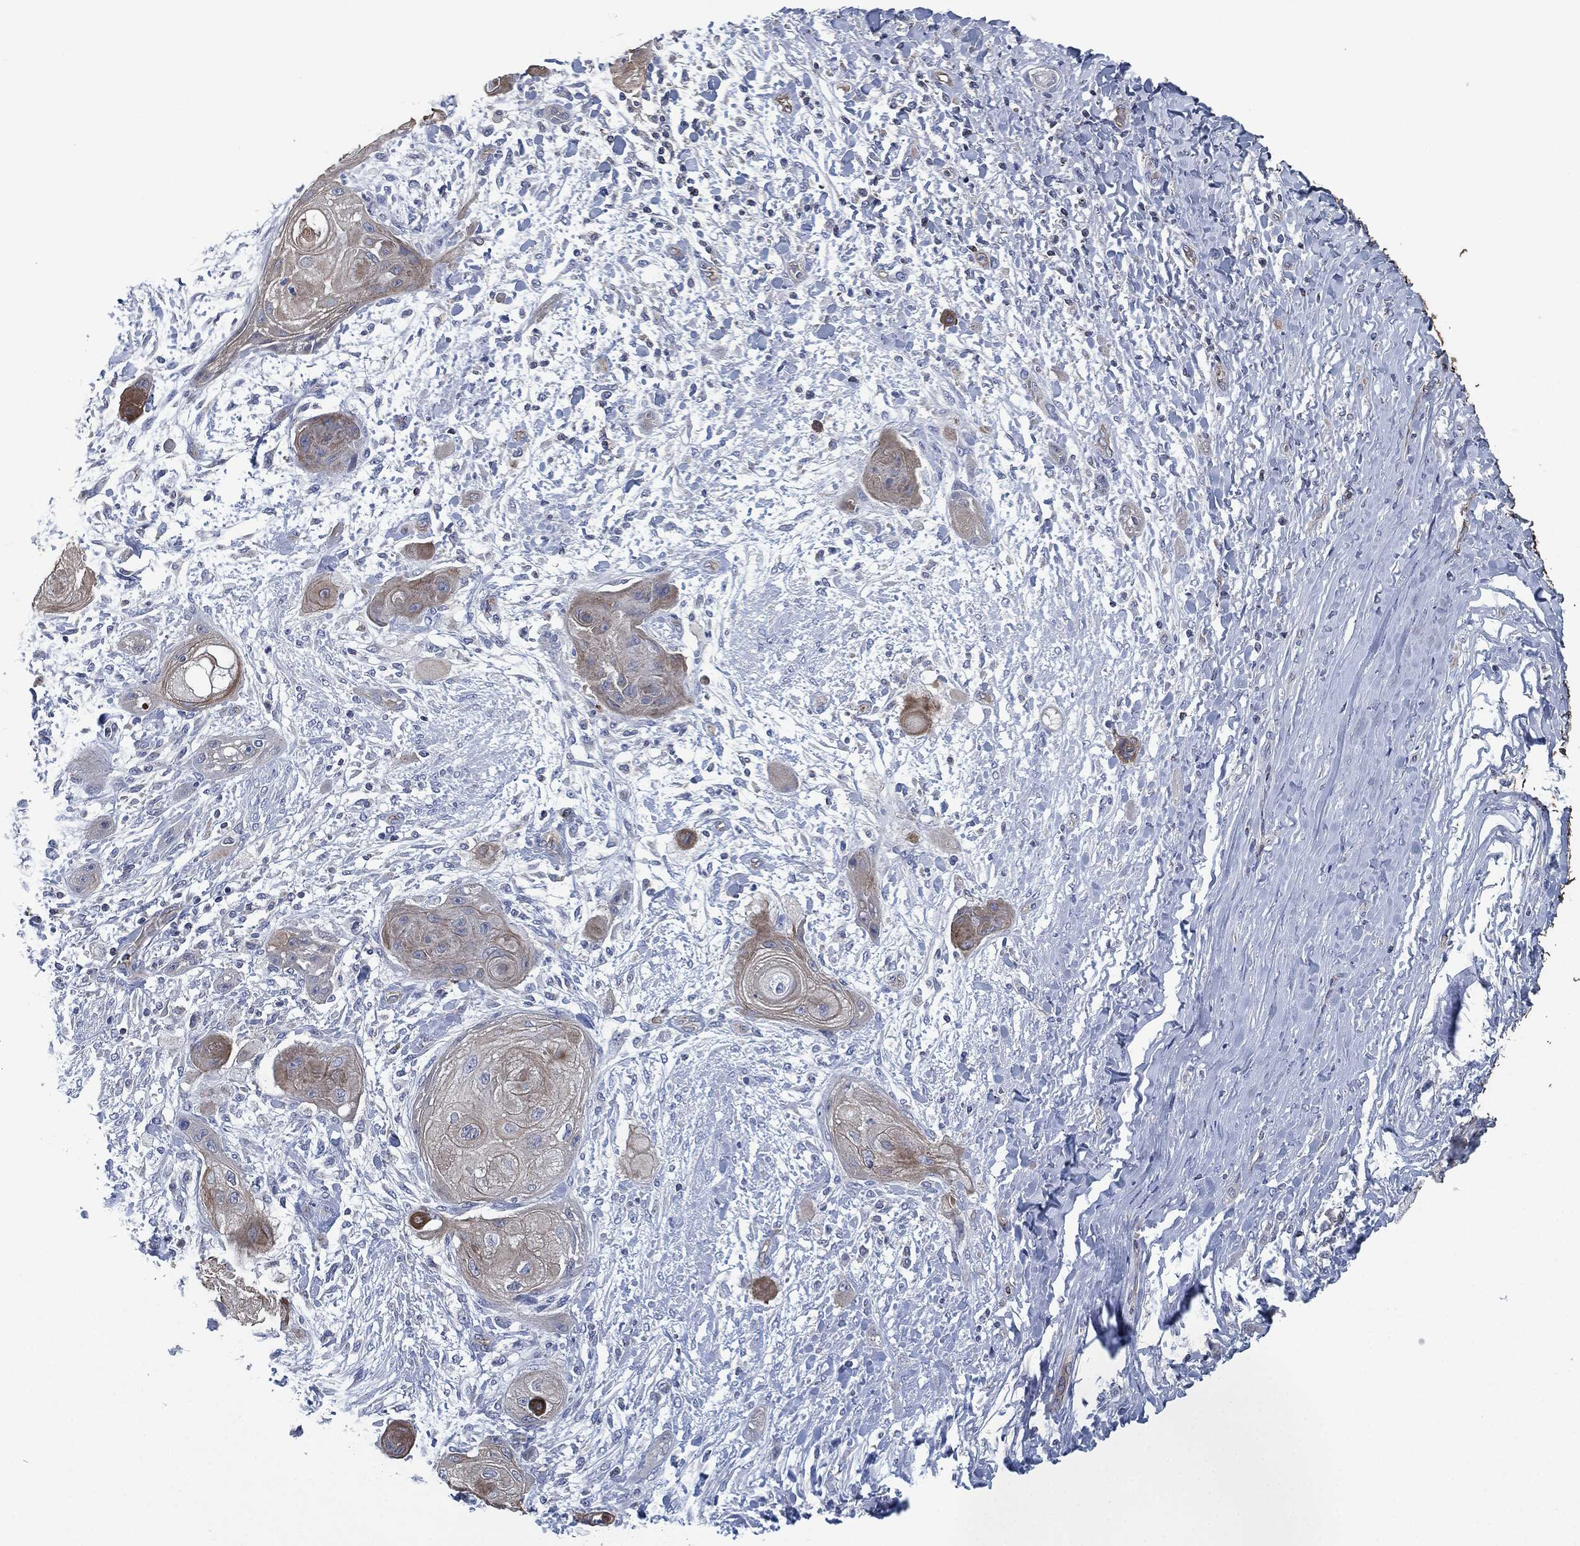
{"staining": {"intensity": "weak", "quantity": "25%-75%", "location": "cytoplasmic/membranous"}, "tissue": "skin cancer", "cell_type": "Tumor cells", "image_type": "cancer", "snomed": [{"axis": "morphology", "description": "Squamous cell carcinoma, NOS"}, {"axis": "topography", "description": "Skin"}], "caption": "Immunohistochemistry image of squamous cell carcinoma (skin) stained for a protein (brown), which shows low levels of weak cytoplasmic/membranous staining in approximately 25%-75% of tumor cells.", "gene": "SHROOM2", "patient": {"sex": "male", "age": 62}}